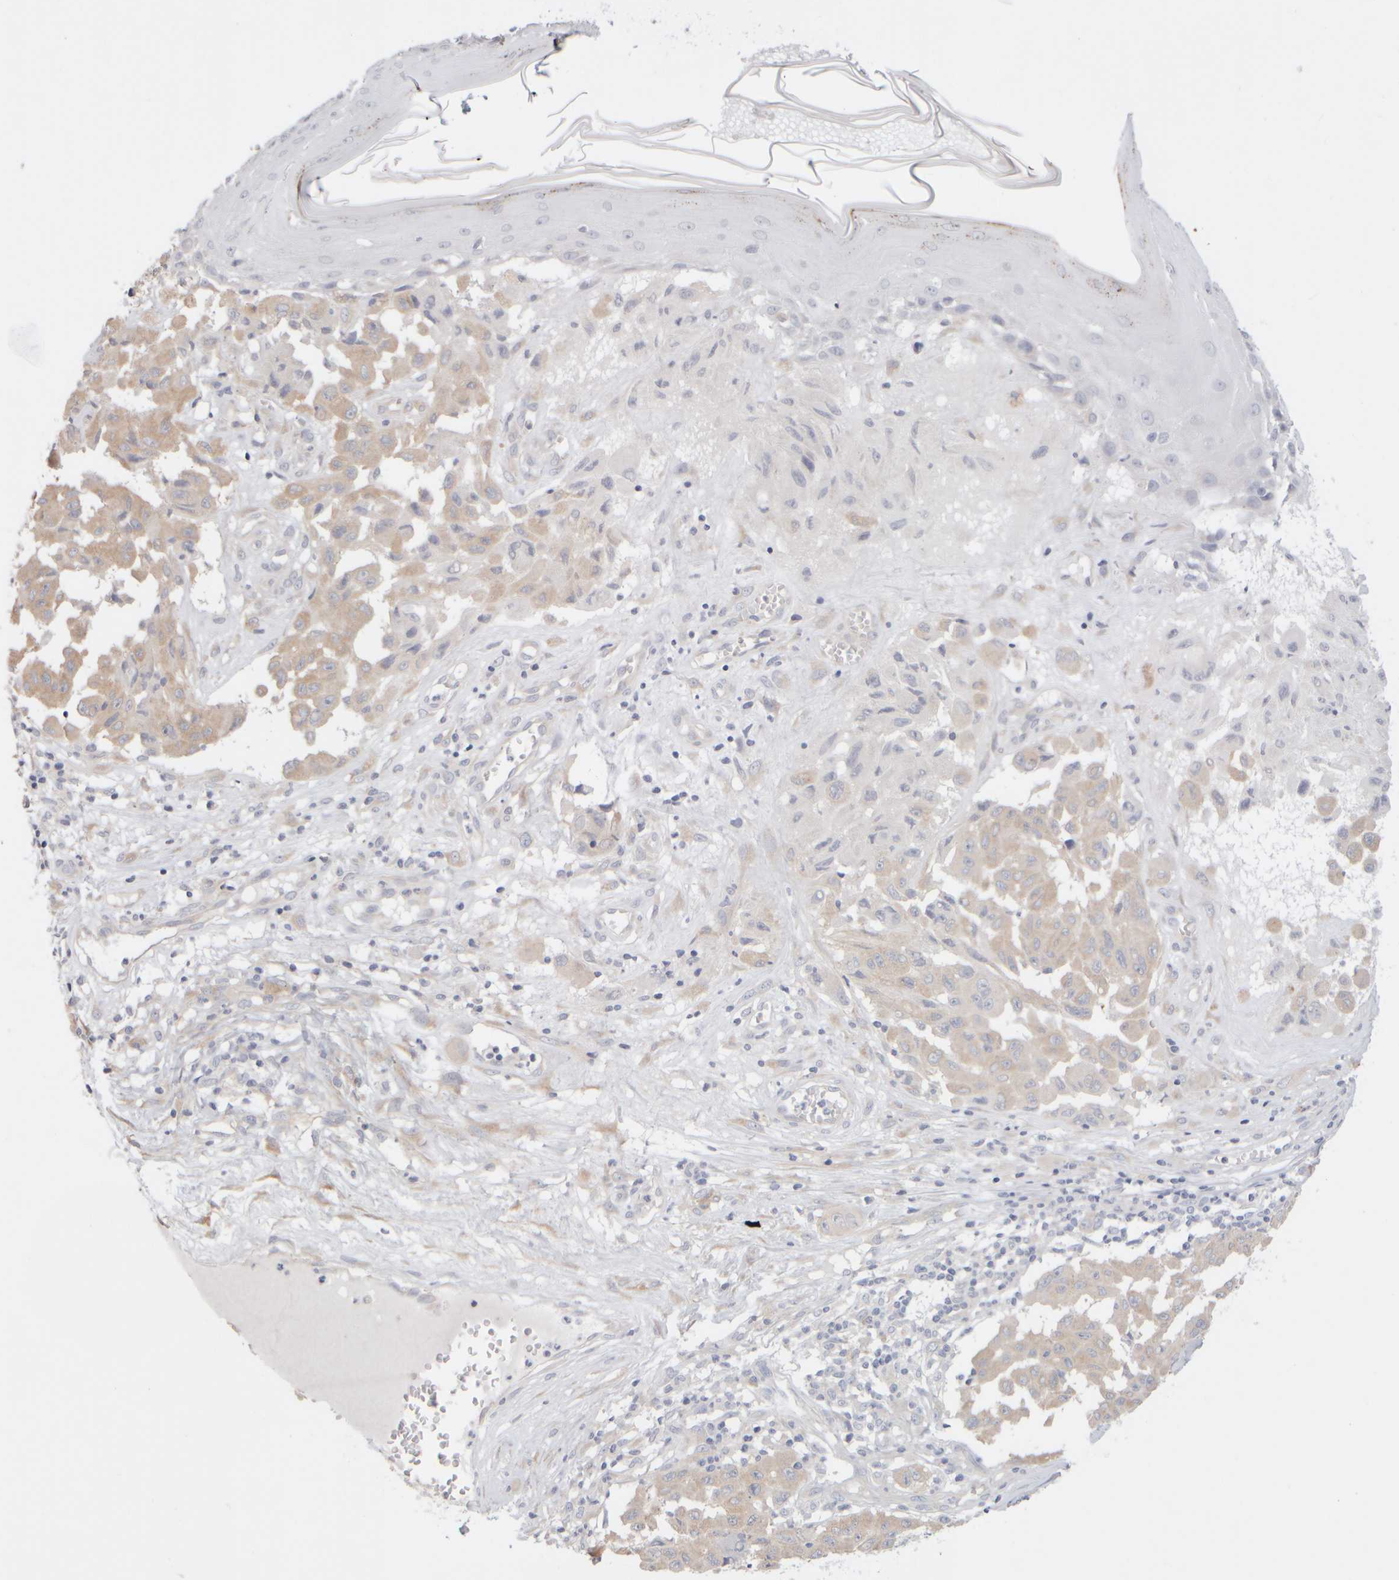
{"staining": {"intensity": "weak", "quantity": "25%-75%", "location": "cytoplasmic/membranous"}, "tissue": "melanoma", "cell_type": "Tumor cells", "image_type": "cancer", "snomed": [{"axis": "morphology", "description": "Malignant melanoma, NOS"}, {"axis": "topography", "description": "Skin"}], "caption": "The photomicrograph exhibits a brown stain indicating the presence of a protein in the cytoplasmic/membranous of tumor cells in malignant melanoma. The protein of interest is shown in brown color, while the nuclei are stained blue.", "gene": "GOPC", "patient": {"sex": "male", "age": 30}}